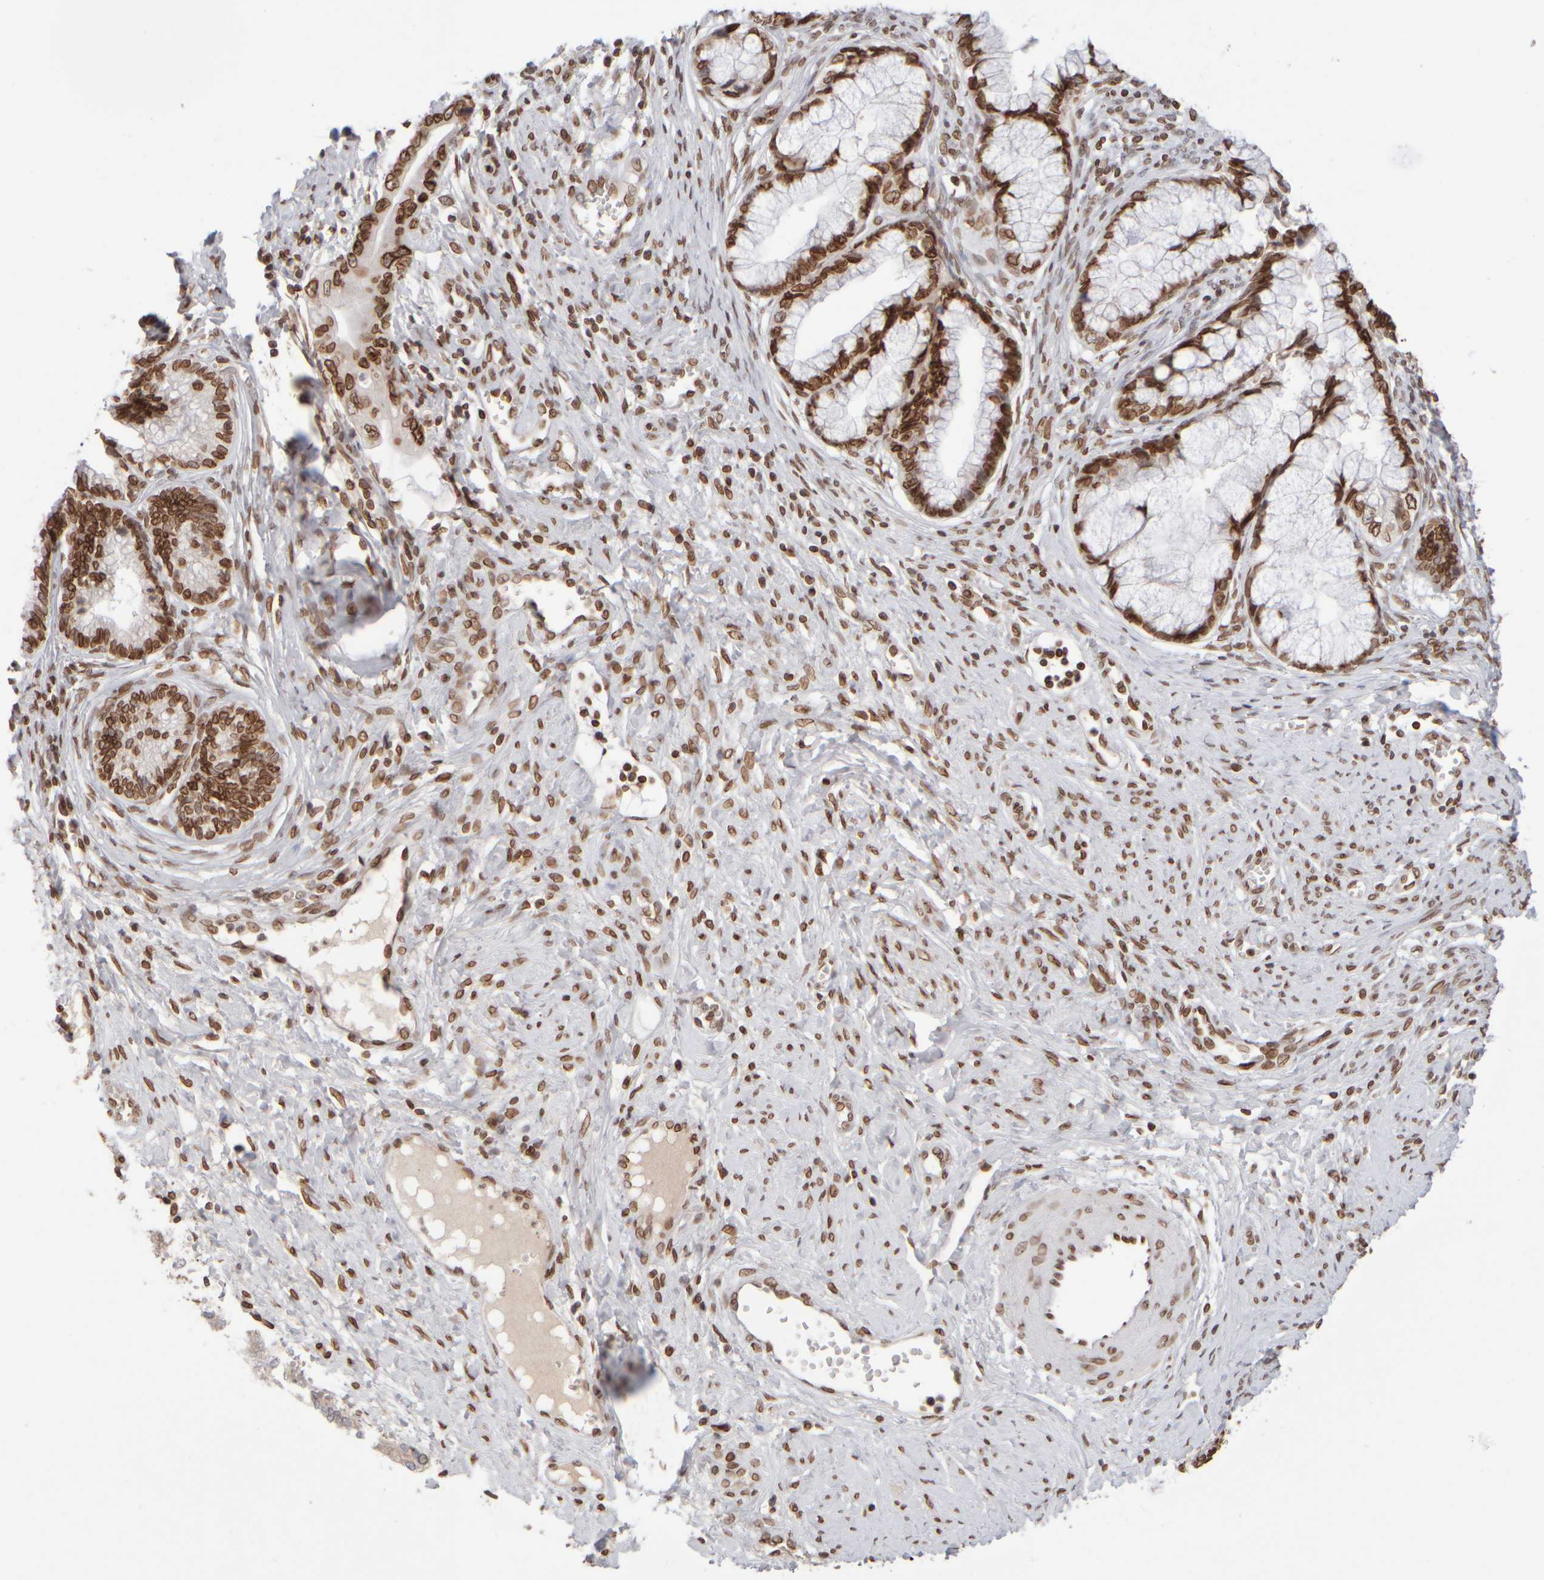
{"staining": {"intensity": "strong", "quantity": ">75%", "location": "cytoplasmic/membranous,nuclear"}, "tissue": "cervical cancer", "cell_type": "Tumor cells", "image_type": "cancer", "snomed": [{"axis": "morphology", "description": "Adenocarcinoma, NOS"}, {"axis": "topography", "description": "Cervix"}], "caption": "Immunohistochemical staining of cervical cancer (adenocarcinoma) demonstrates high levels of strong cytoplasmic/membranous and nuclear protein expression in about >75% of tumor cells.", "gene": "ZC3HC1", "patient": {"sex": "female", "age": 44}}